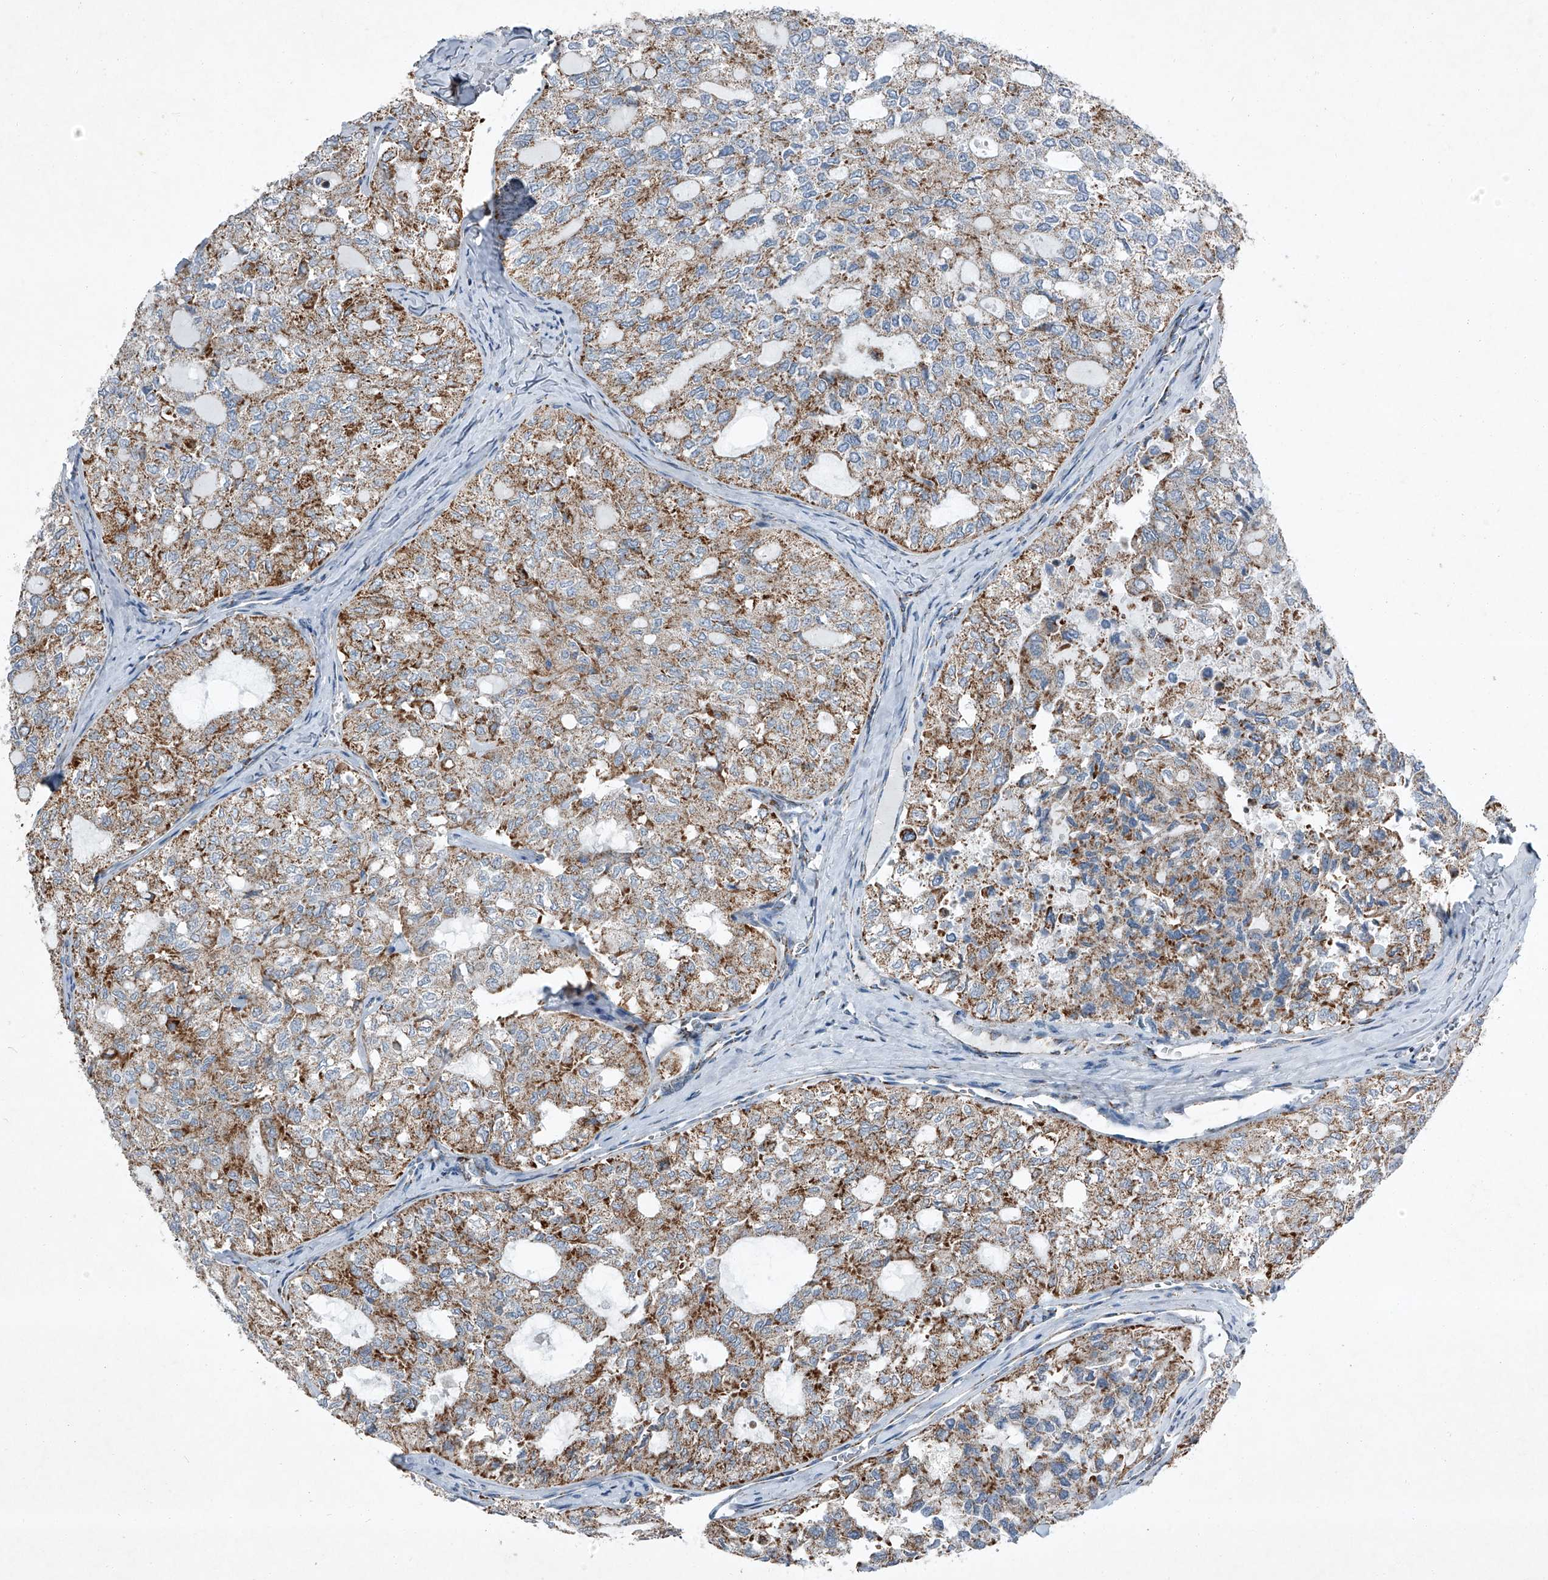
{"staining": {"intensity": "moderate", "quantity": ">75%", "location": "cytoplasmic/membranous"}, "tissue": "thyroid cancer", "cell_type": "Tumor cells", "image_type": "cancer", "snomed": [{"axis": "morphology", "description": "Follicular adenoma carcinoma, NOS"}, {"axis": "topography", "description": "Thyroid gland"}], "caption": "Protein expression analysis of thyroid cancer (follicular adenoma carcinoma) reveals moderate cytoplasmic/membranous staining in approximately >75% of tumor cells. (Stains: DAB (3,3'-diaminobenzidine) in brown, nuclei in blue, Microscopy: brightfield microscopy at high magnification).", "gene": "CHRNA7", "patient": {"sex": "male", "age": 75}}